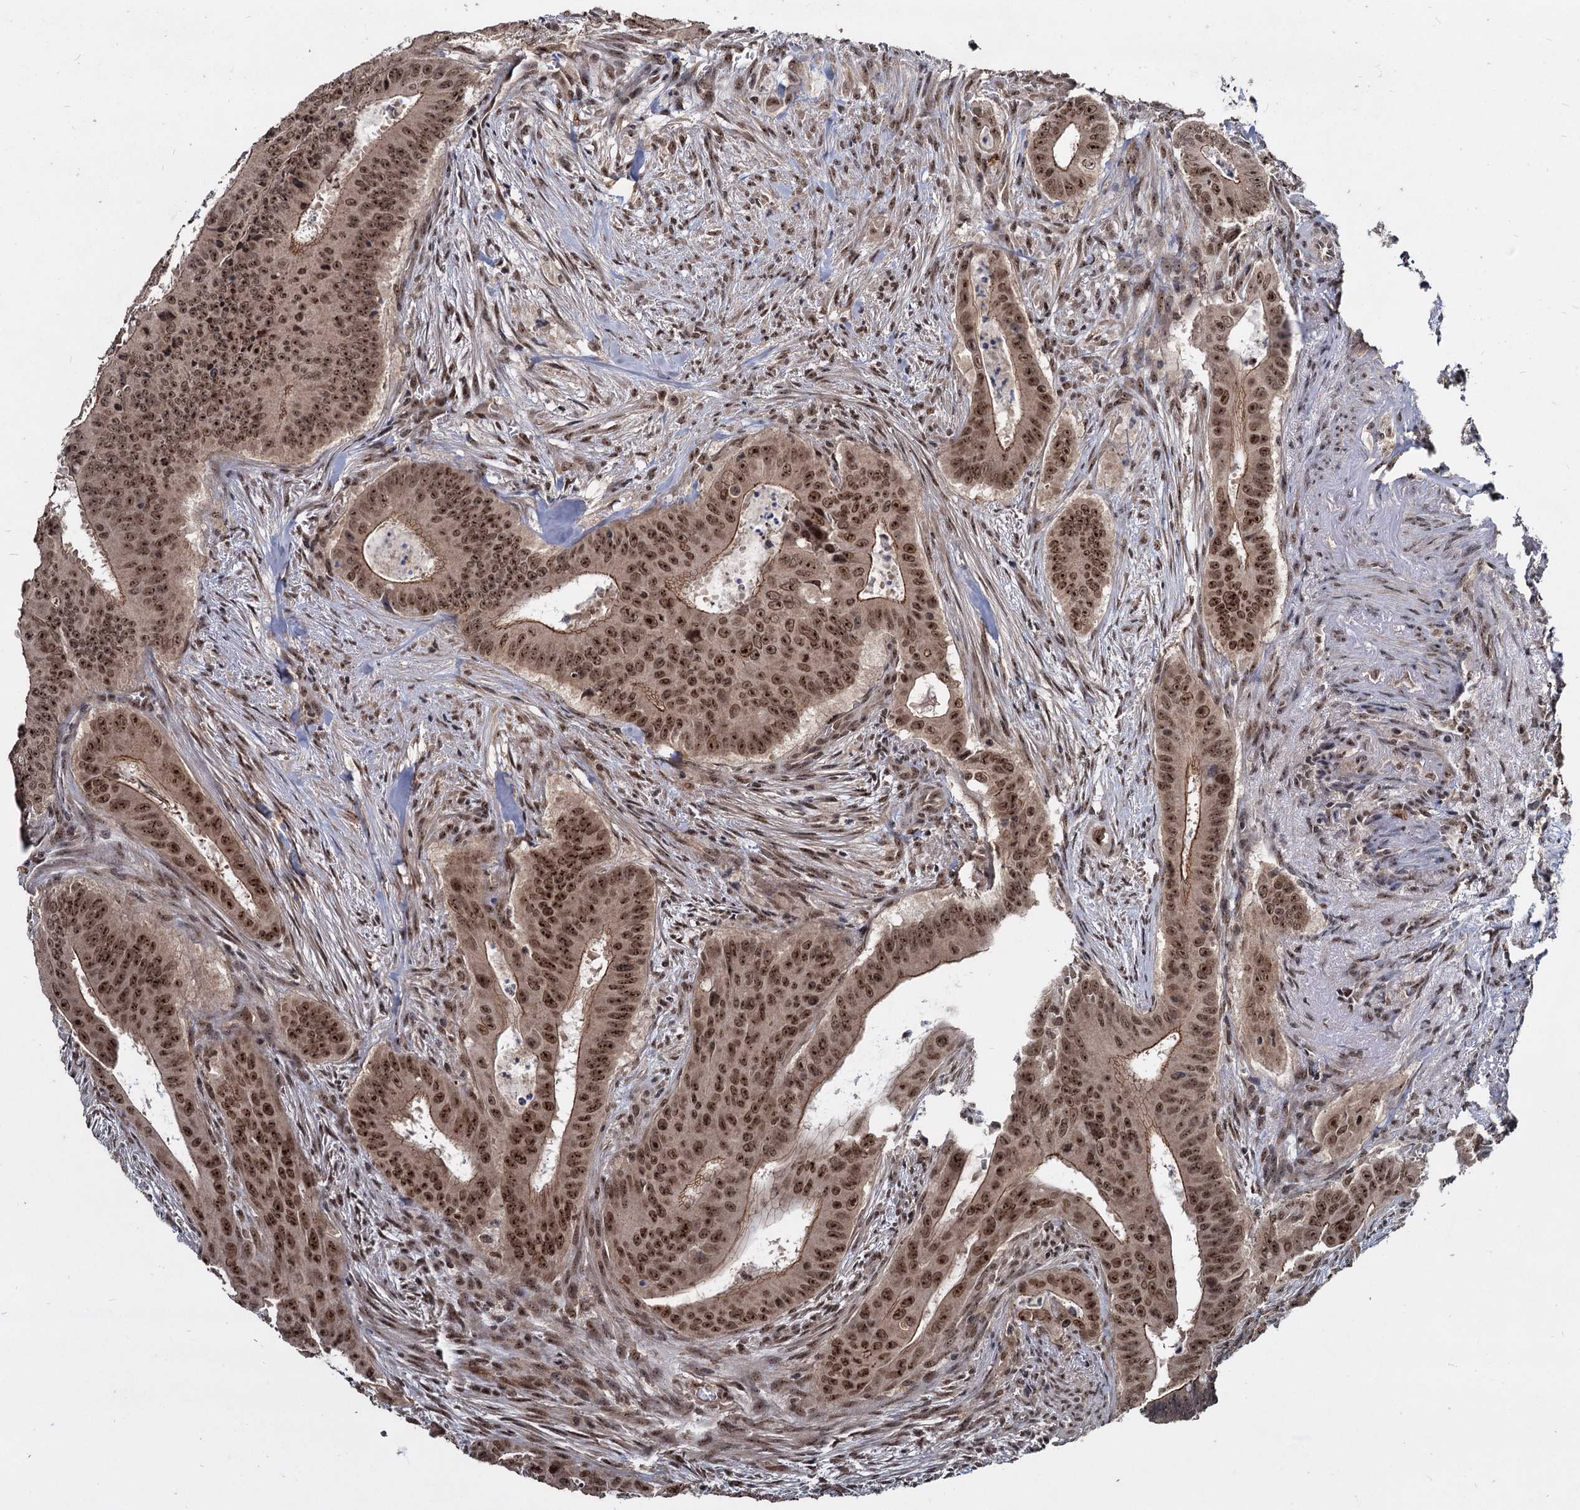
{"staining": {"intensity": "moderate", "quantity": ">75%", "location": "cytoplasmic/membranous,nuclear"}, "tissue": "colorectal cancer", "cell_type": "Tumor cells", "image_type": "cancer", "snomed": [{"axis": "morphology", "description": "Adenocarcinoma, NOS"}, {"axis": "topography", "description": "Rectum"}], "caption": "Tumor cells reveal moderate cytoplasmic/membranous and nuclear staining in approximately >75% of cells in colorectal cancer.", "gene": "FAM216B", "patient": {"sex": "female", "age": 75}}